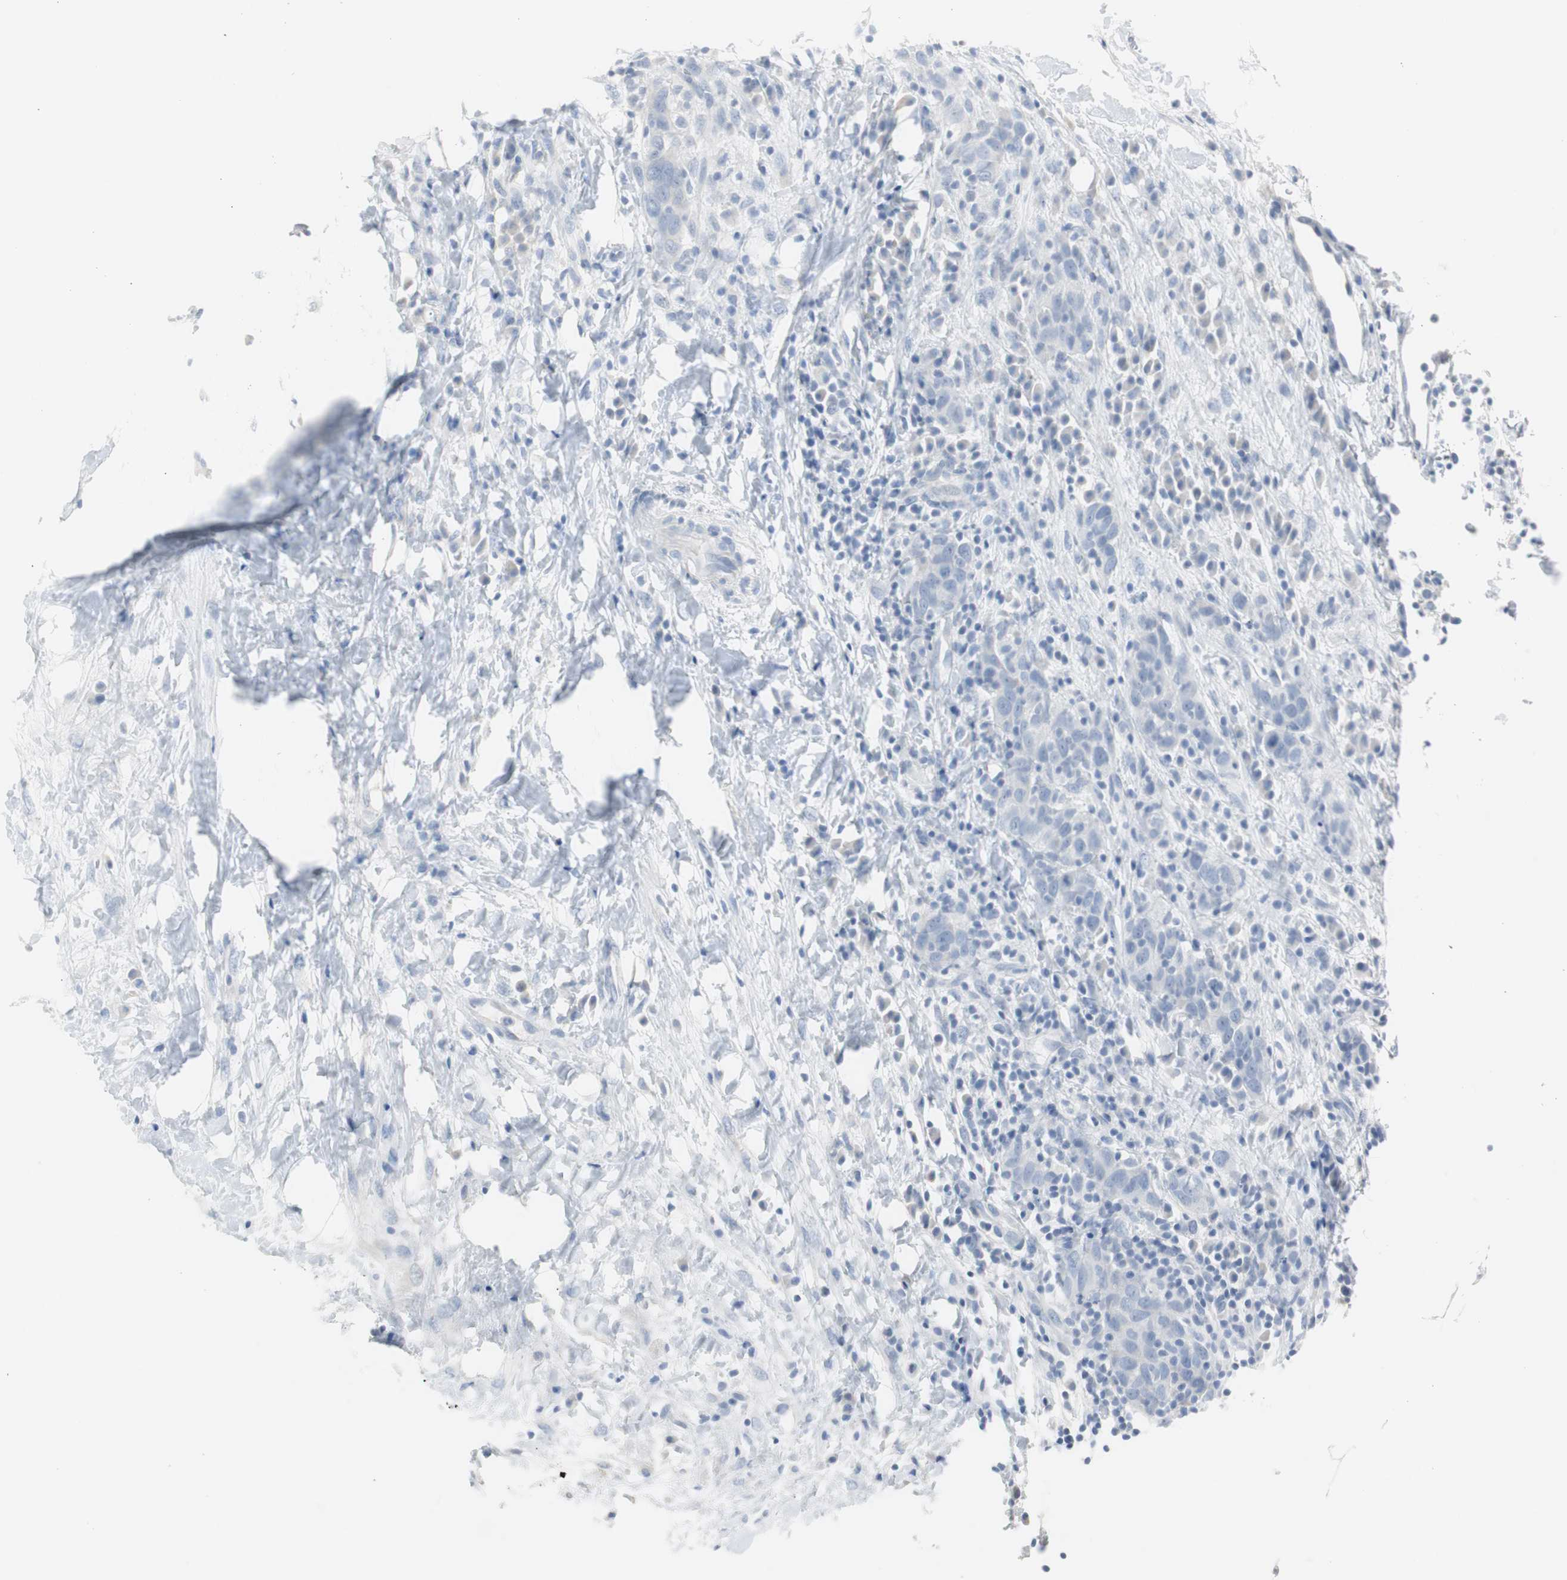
{"staining": {"intensity": "negative", "quantity": "none", "location": "none"}, "tissue": "breast cancer", "cell_type": "Tumor cells", "image_type": "cancer", "snomed": [{"axis": "morphology", "description": "Duct carcinoma"}, {"axis": "topography", "description": "Breast"}], "caption": "A high-resolution micrograph shows IHC staining of infiltrating ductal carcinoma (breast), which reveals no significant positivity in tumor cells.", "gene": "S100A7", "patient": {"sex": "female", "age": 37}}